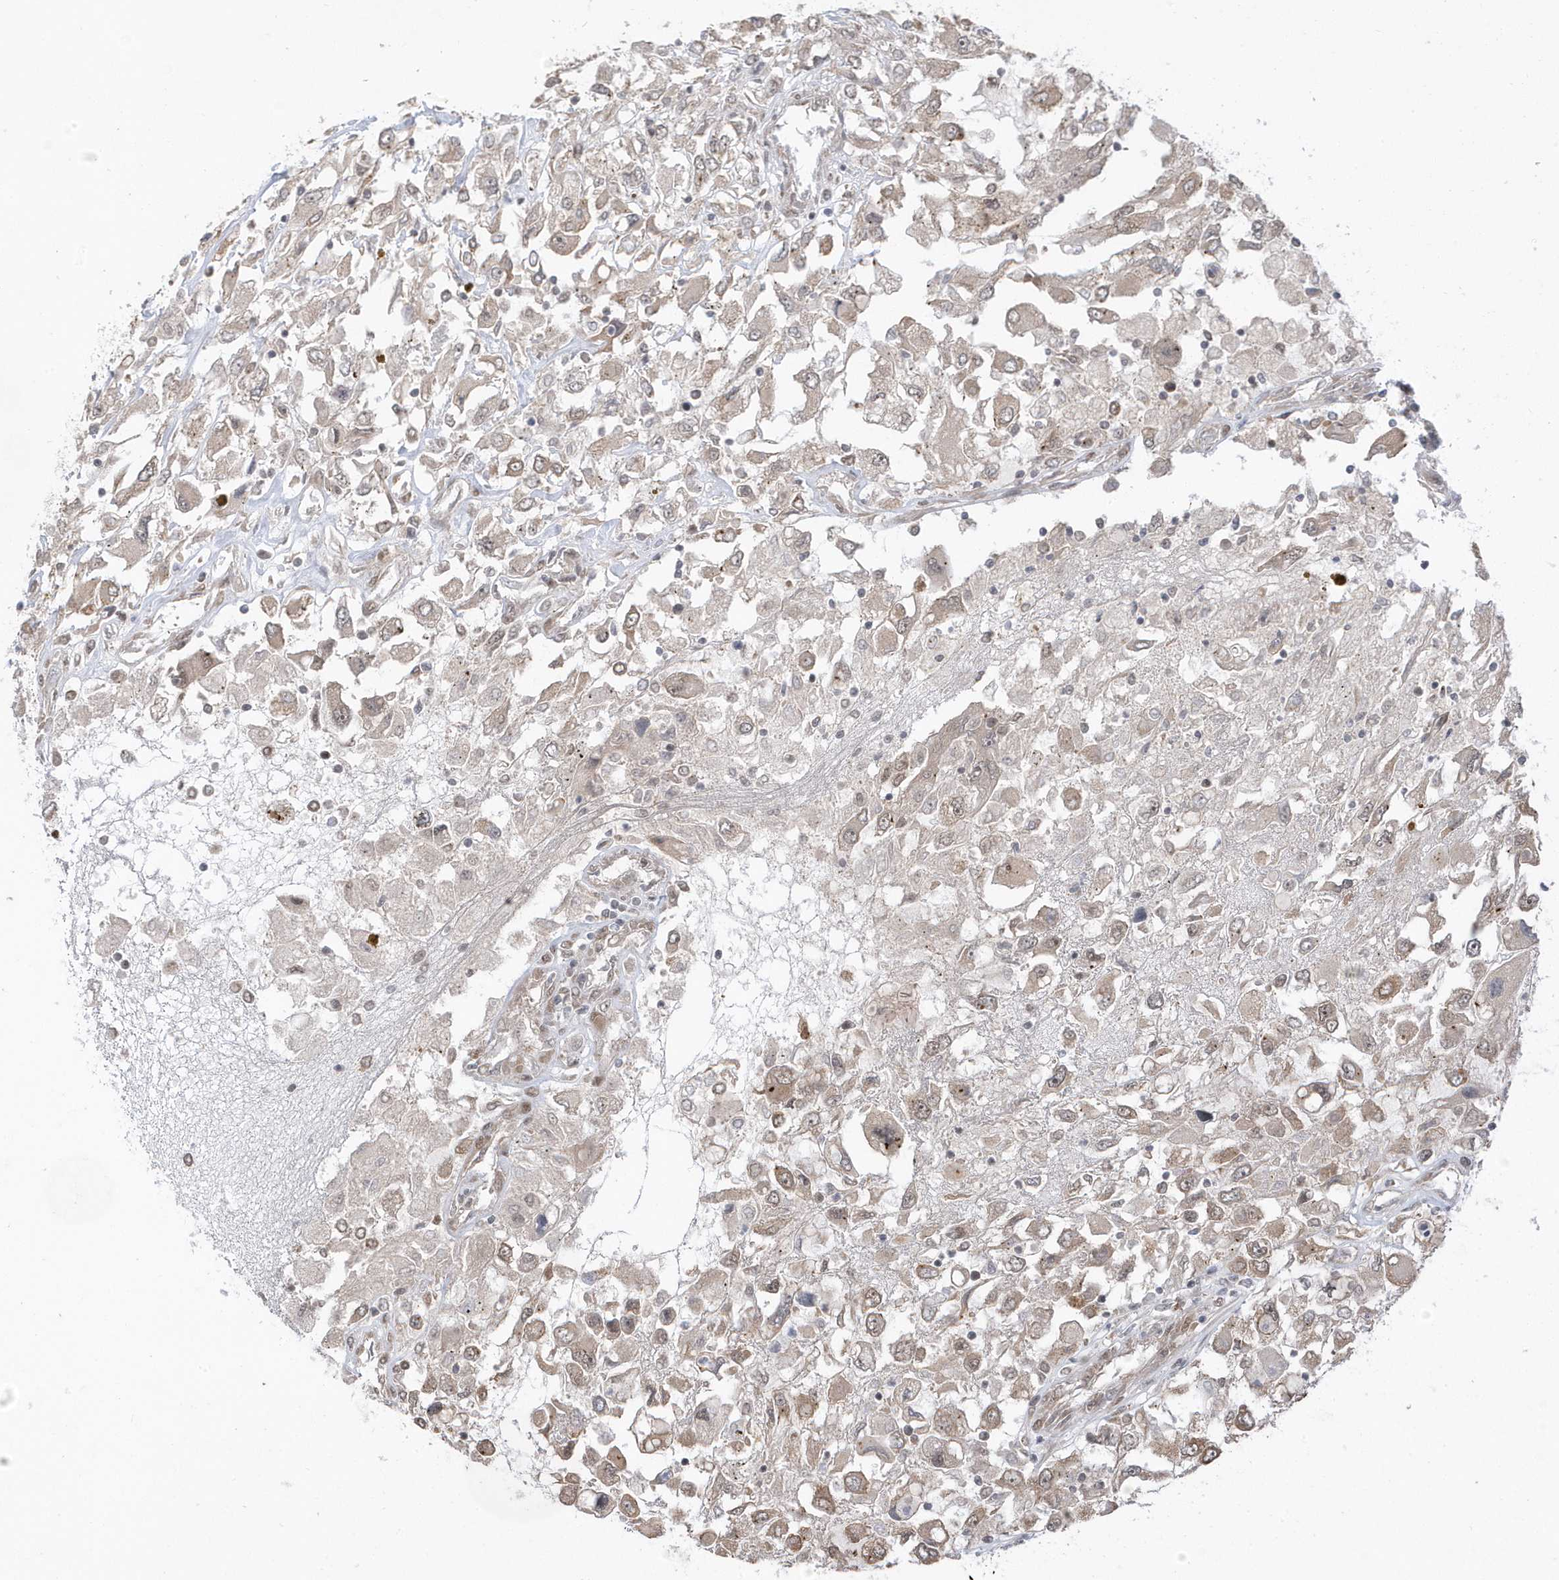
{"staining": {"intensity": "weak", "quantity": "25%-75%", "location": "cytoplasmic/membranous"}, "tissue": "renal cancer", "cell_type": "Tumor cells", "image_type": "cancer", "snomed": [{"axis": "morphology", "description": "Adenocarcinoma, NOS"}, {"axis": "topography", "description": "Kidney"}], "caption": "Weak cytoplasmic/membranous protein staining is seen in about 25%-75% of tumor cells in renal cancer (adenocarcinoma).", "gene": "USP53", "patient": {"sex": "female", "age": 52}}